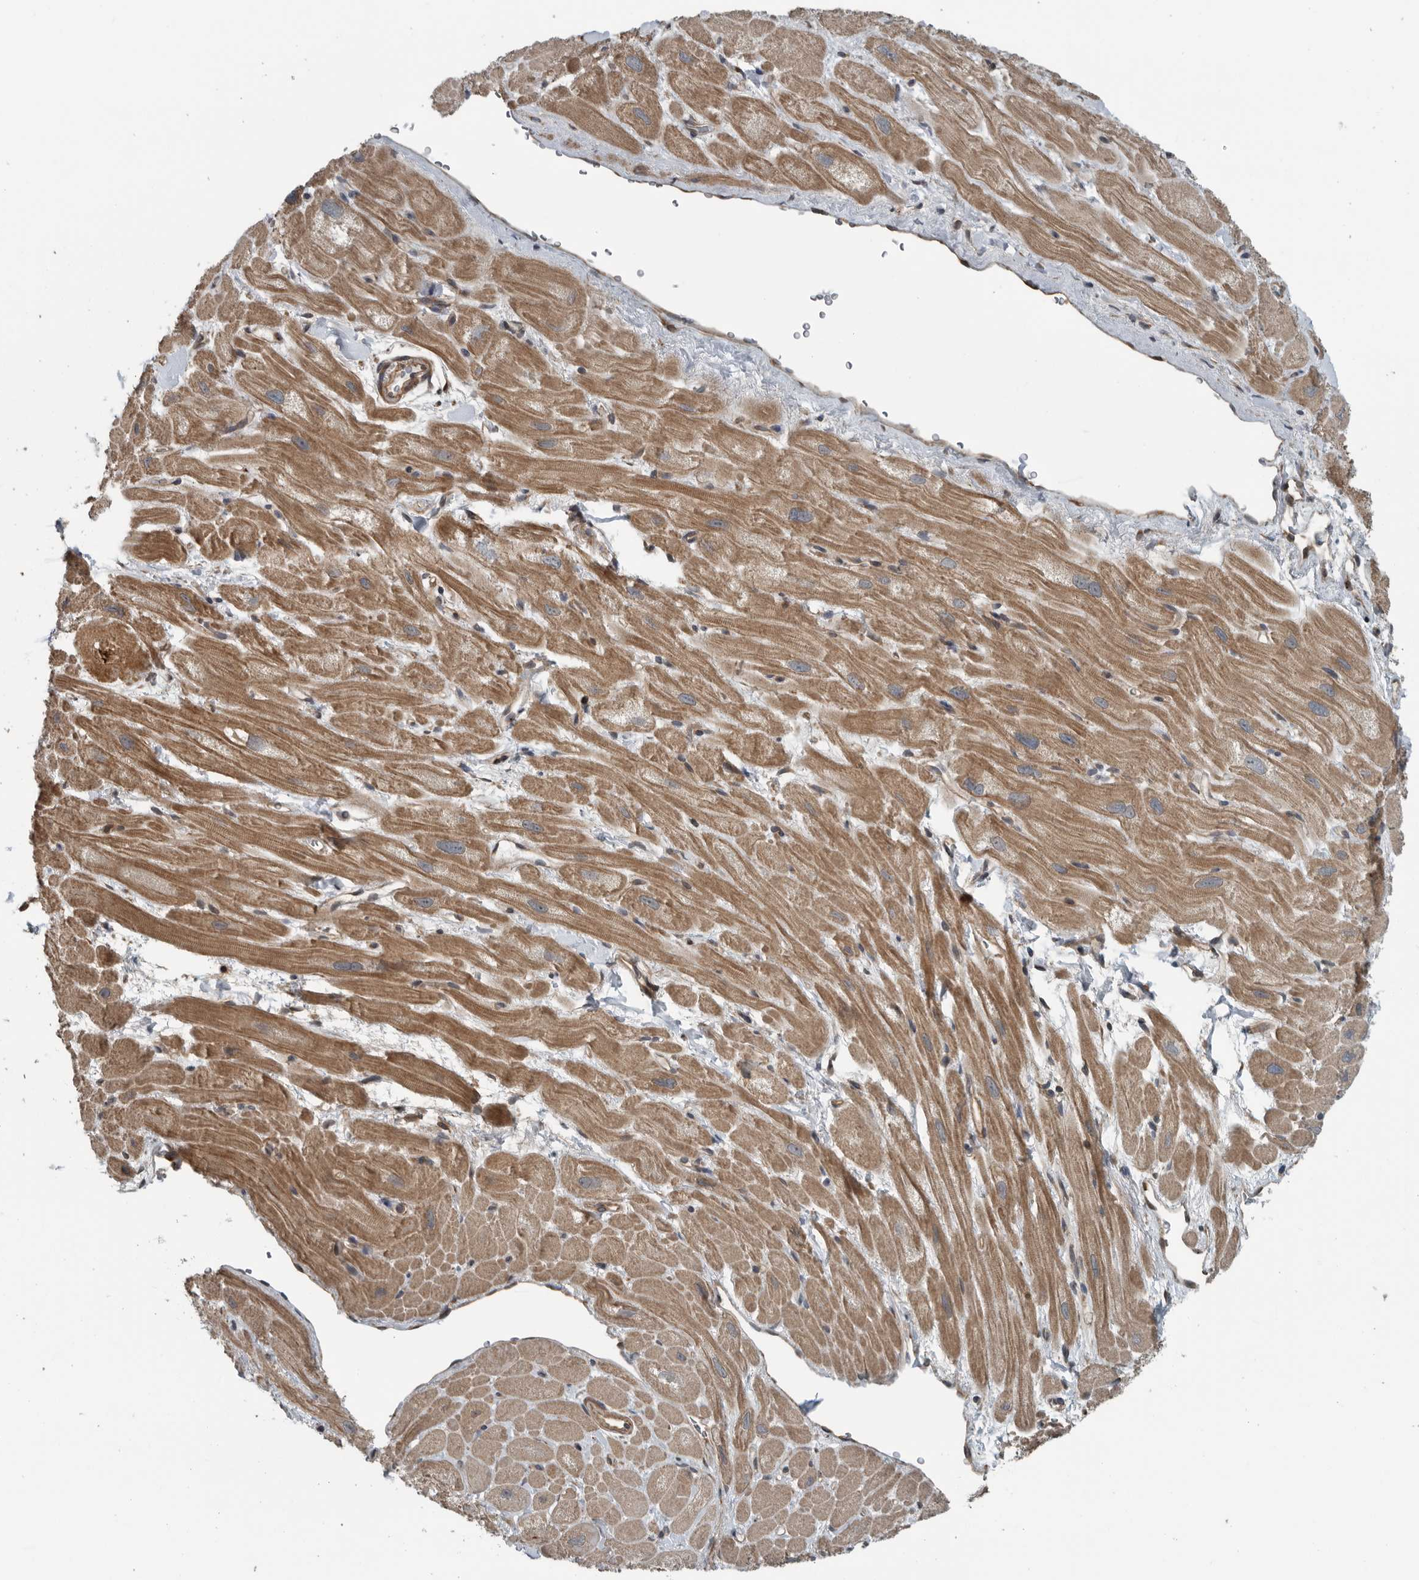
{"staining": {"intensity": "moderate", "quantity": ">75%", "location": "cytoplasmic/membranous"}, "tissue": "heart muscle", "cell_type": "Cardiomyocytes", "image_type": "normal", "snomed": [{"axis": "morphology", "description": "Normal tissue, NOS"}, {"axis": "topography", "description": "Heart"}], "caption": "Immunohistochemistry photomicrograph of benign heart muscle: human heart muscle stained using immunohistochemistry demonstrates medium levels of moderate protein expression localized specifically in the cytoplasmic/membranous of cardiomyocytes, appearing as a cytoplasmic/membranous brown color.", "gene": "AMFR", "patient": {"sex": "male", "age": 49}}